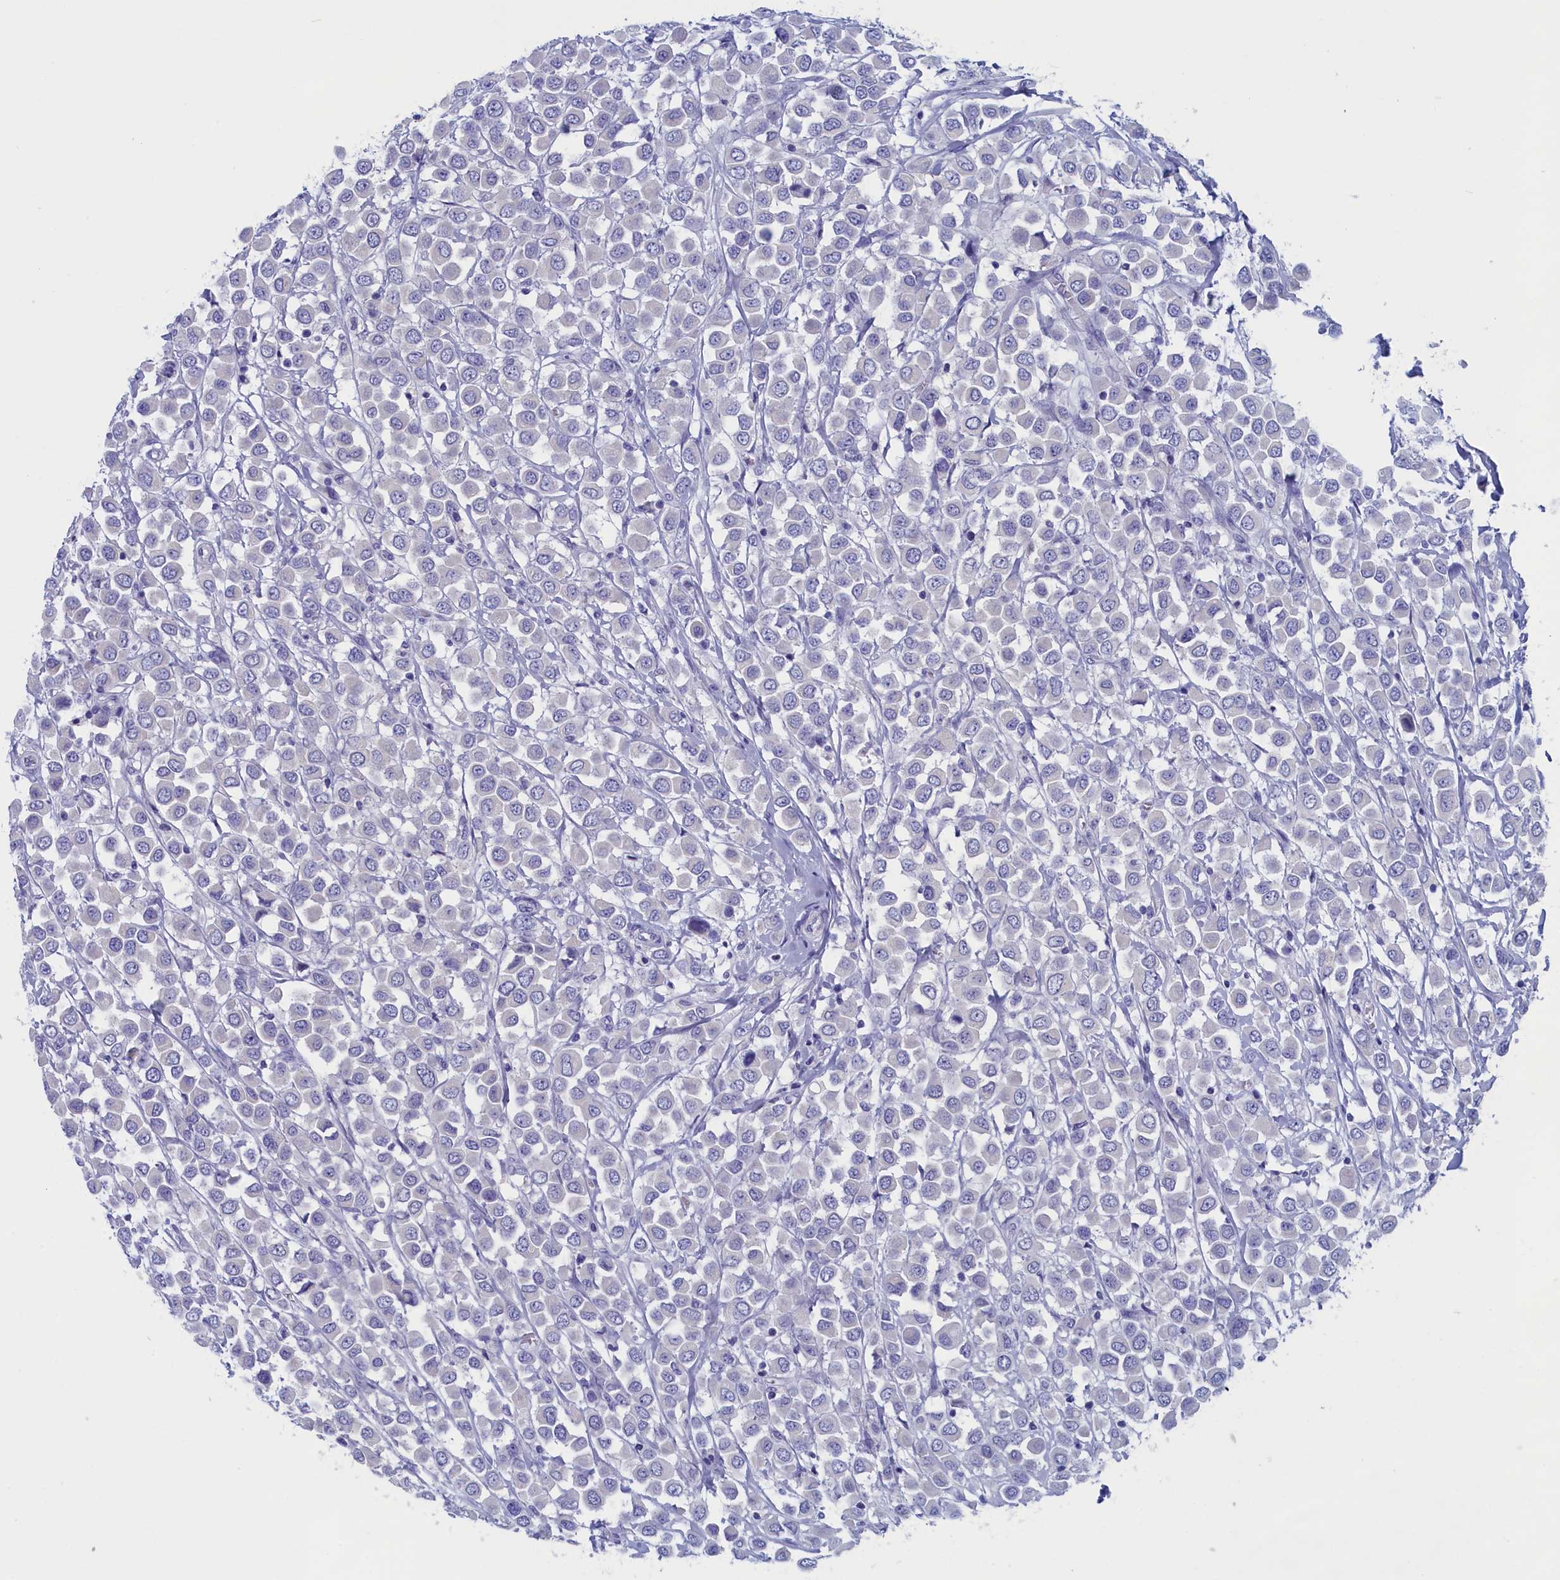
{"staining": {"intensity": "negative", "quantity": "none", "location": "none"}, "tissue": "breast cancer", "cell_type": "Tumor cells", "image_type": "cancer", "snomed": [{"axis": "morphology", "description": "Duct carcinoma"}, {"axis": "topography", "description": "Breast"}], "caption": "An immunohistochemistry image of invasive ductal carcinoma (breast) is shown. There is no staining in tumor cells of invasive ductal carcinoma (breast).", "gene": "ANKRD2", "patient": {"sex": "female", "age": 61}}